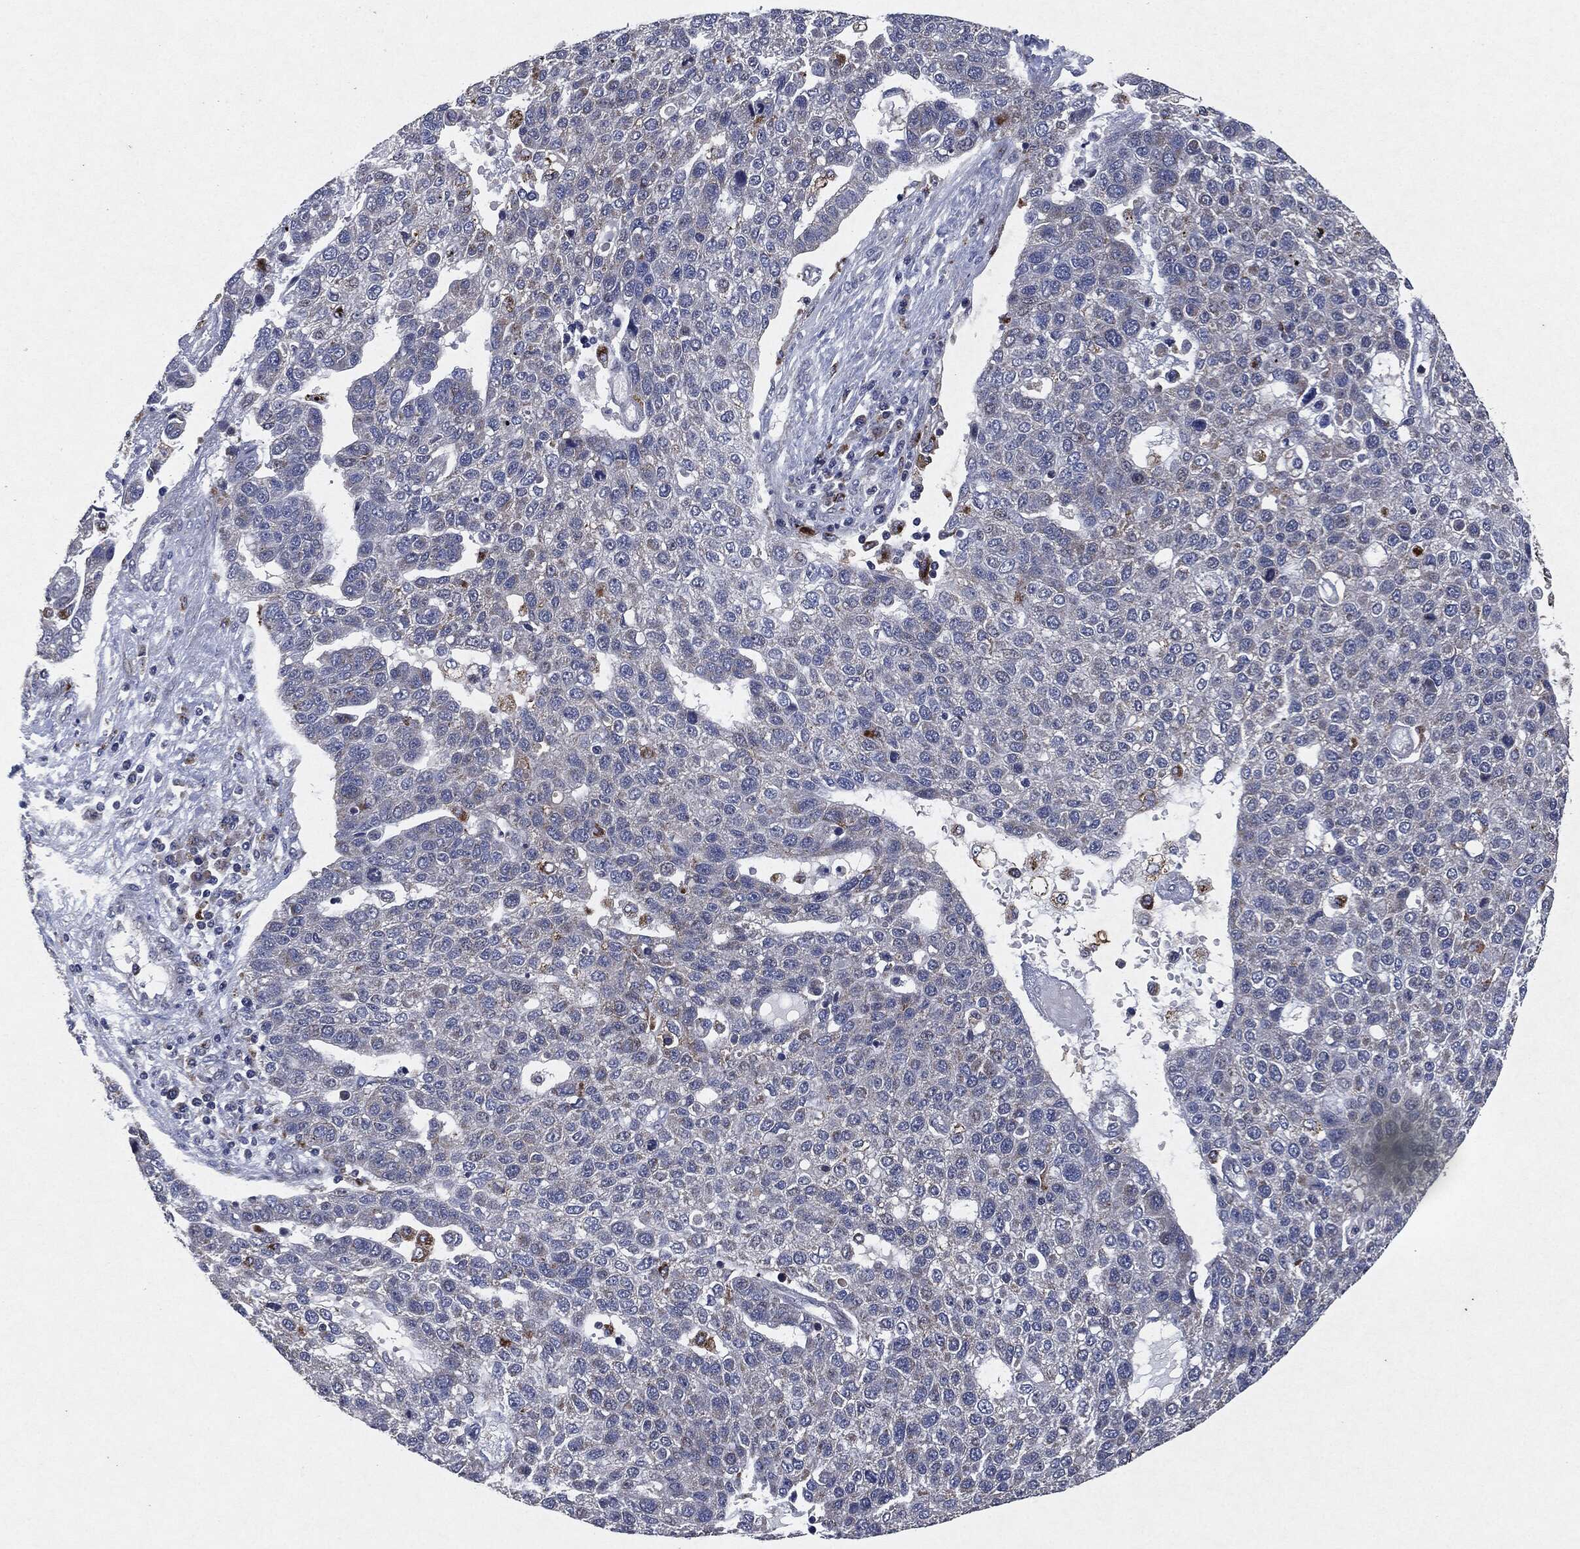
{"staining": {"intensity": "negative", "quantity": "none", "location": "none"}, "tissue": "pancreatic cancer", "cell_type": "Tumor cells", "image_type": "cancer", "snomed": [{"axis": "morphology", "description": "Adenocarcinoma, NOS"}, {"axis": "topography", "description": "Pancreas"}], "caption": "The histopathology image demonstrates no staining of tumor cells in adenocarcinoma (pancreatic). The staining is performed using DAB (3,3'-diaminobenzidine) brown chromogen with nuclei counter-stained in using hematoxylin.", "gene": "SLC31A2", "patient": {"sex": "female", "age": 61}}